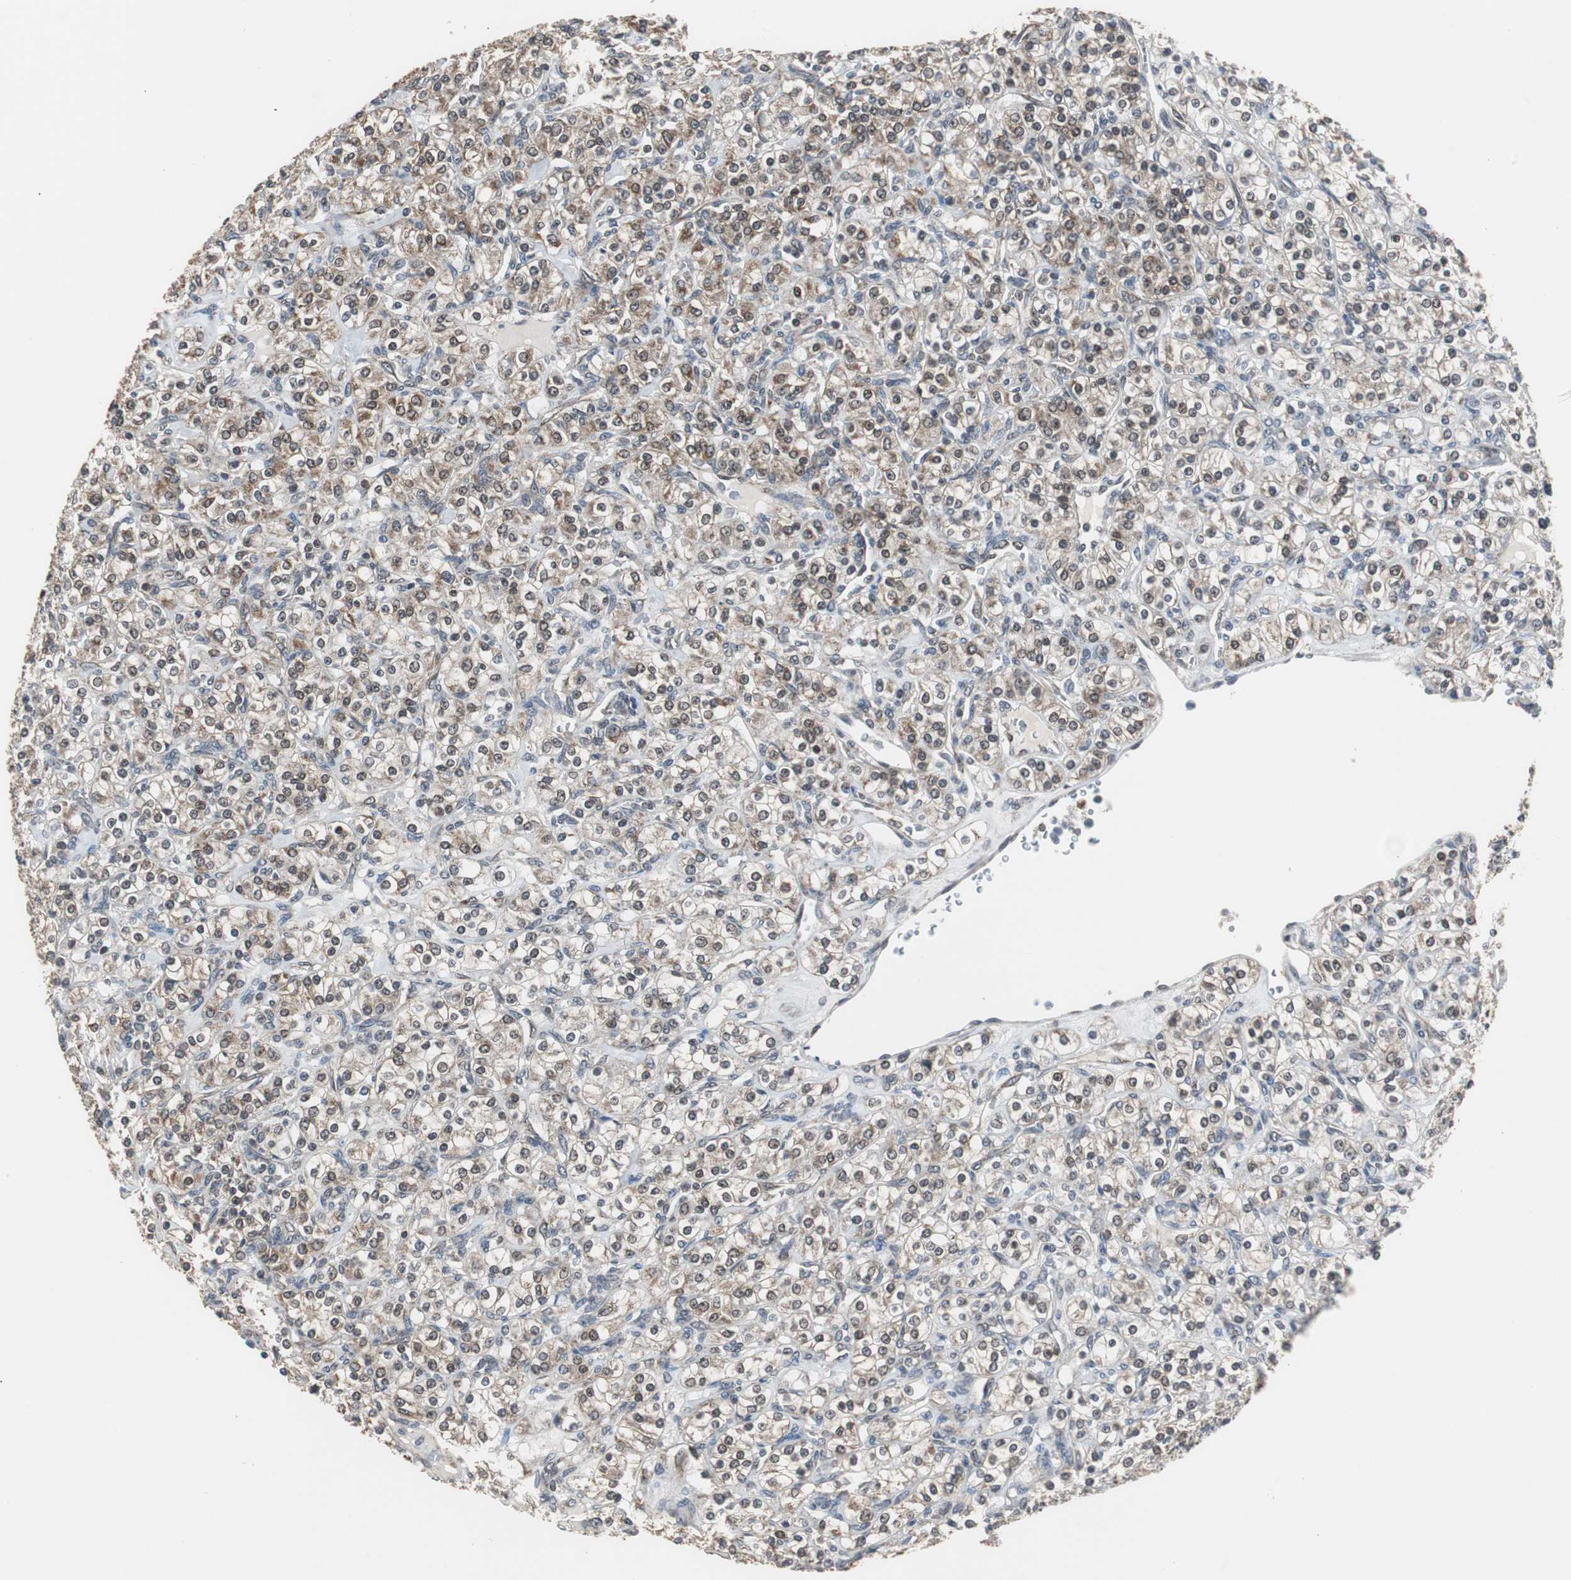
{"staining": {"intensity": "weak", "quantity": "25%-75%", "location": "cytoplasmic/membranous,nuclear"}, "tissue": "renal cancer", "cell_type": "Tumor cells", "image_type": "cancer", "snomed": [{"axis": "morphology", "description": "Adenocarcinoma, NOS"}, {"axis": "topography", "description": "Kidney"}], "caption": "This photomicrograph exhibits IHC staining of human renal cancer (adenocarcinoma), with low weak cytoplasmic/membranous and nuclear staining in approximately 25%-75% of tumor cells.", "gene": "ZHX2", "patient": {"sex": "male", "age": 77}}